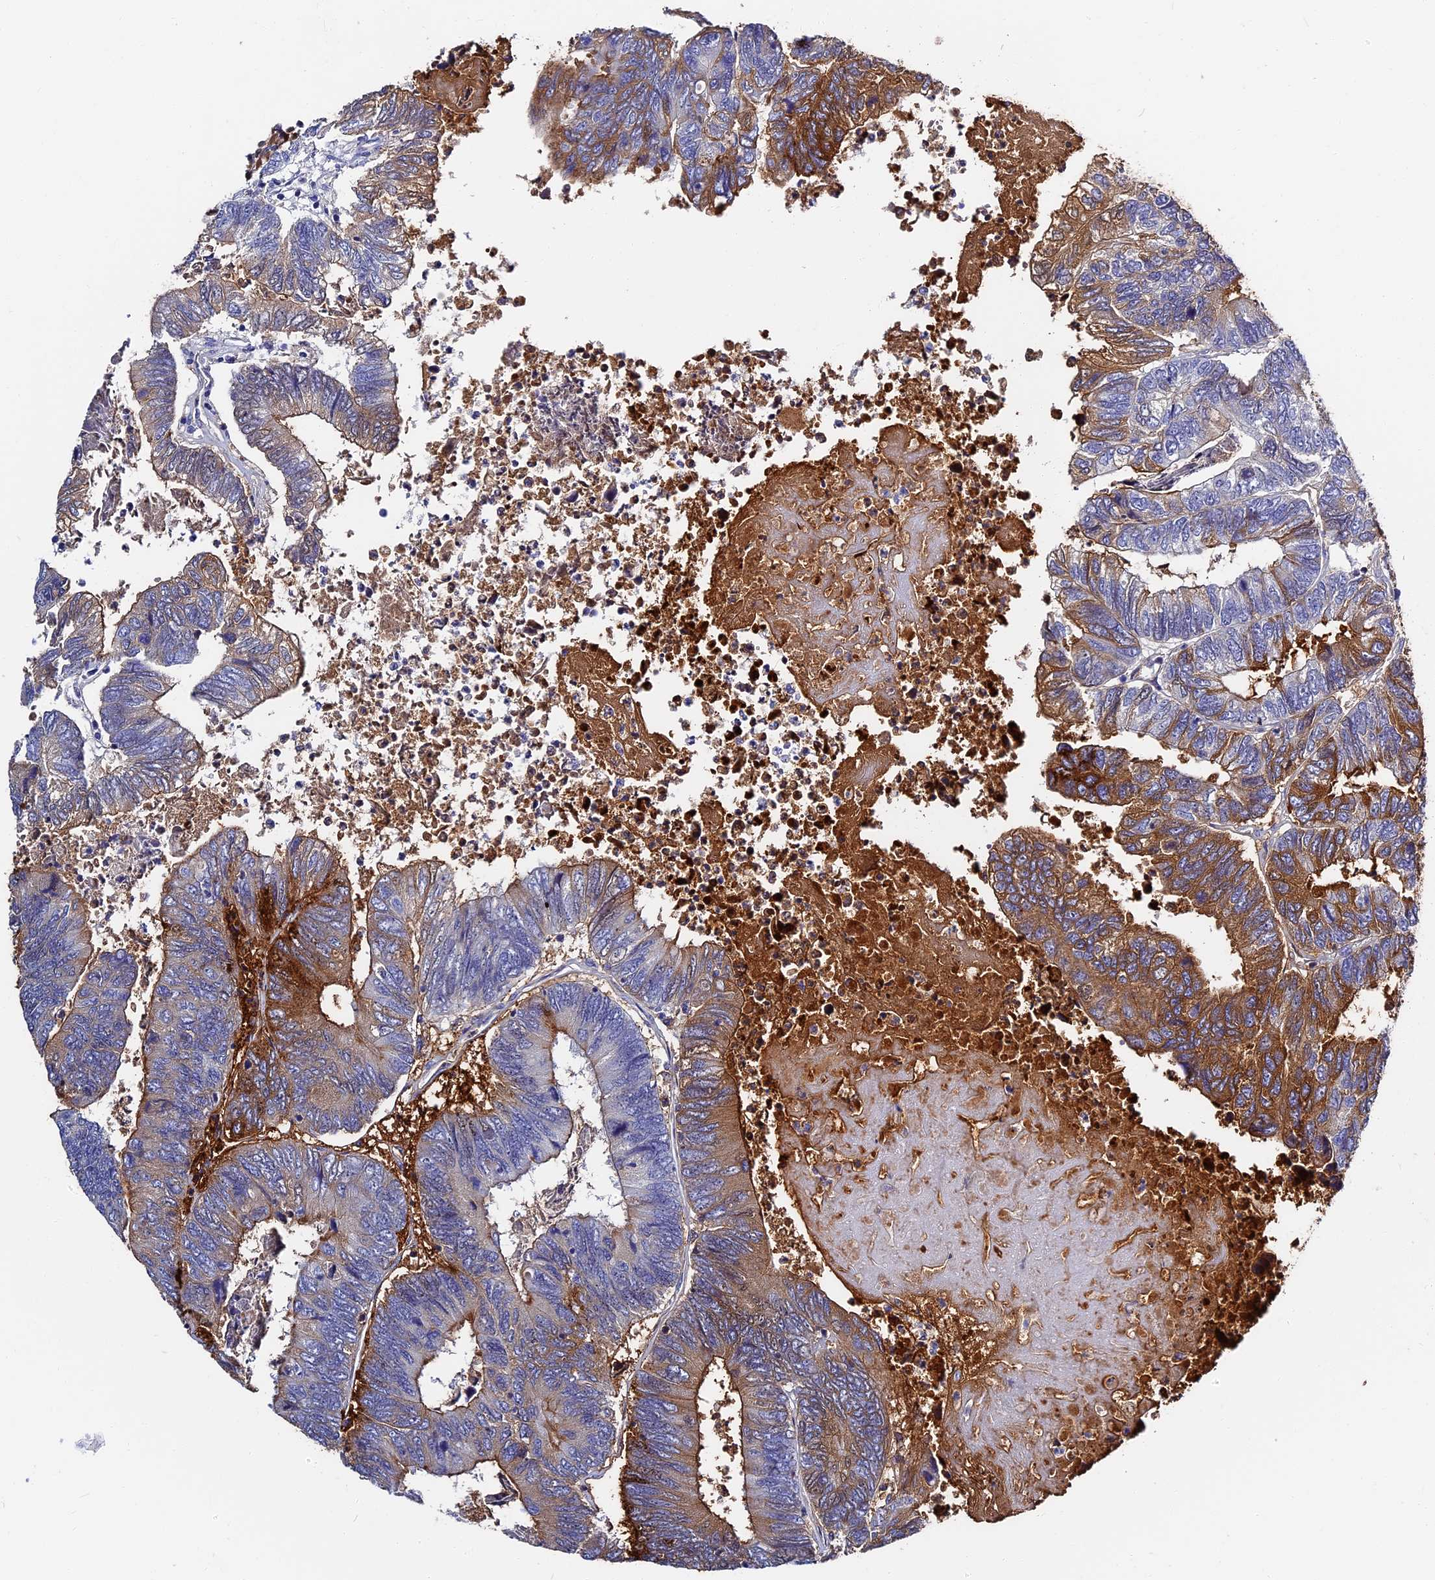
{"staining": {"intensity": "moderate", "quantity": "<25%", "location": "cytoplasmic/membranous"}, "tissue": "colorectal cancer", "cell_type": "Tumor cells", "image_type": "cancer", "snomed": [{"axis": "morphology", "description": "Adenocarcinoma, NOS"}, {"axis": "topography", "description": "Colon"}], "caption": "High-magnification brightfield microscopy of colorectal cancer (adenocarcinoma) stained with DAB (brown) and counterstained with hematoxylin (blue). tumor cells exhibit moderate cytoplasmic/membranous positivity is present in approximately<25% of cells. The protein of interest is stained brown, and the nuclei are stained in blue (DAB IHC with brightfield microscopy, high magnification).", "gene": "ITIH1", "patient": {"sex": "female", "age": 67}}